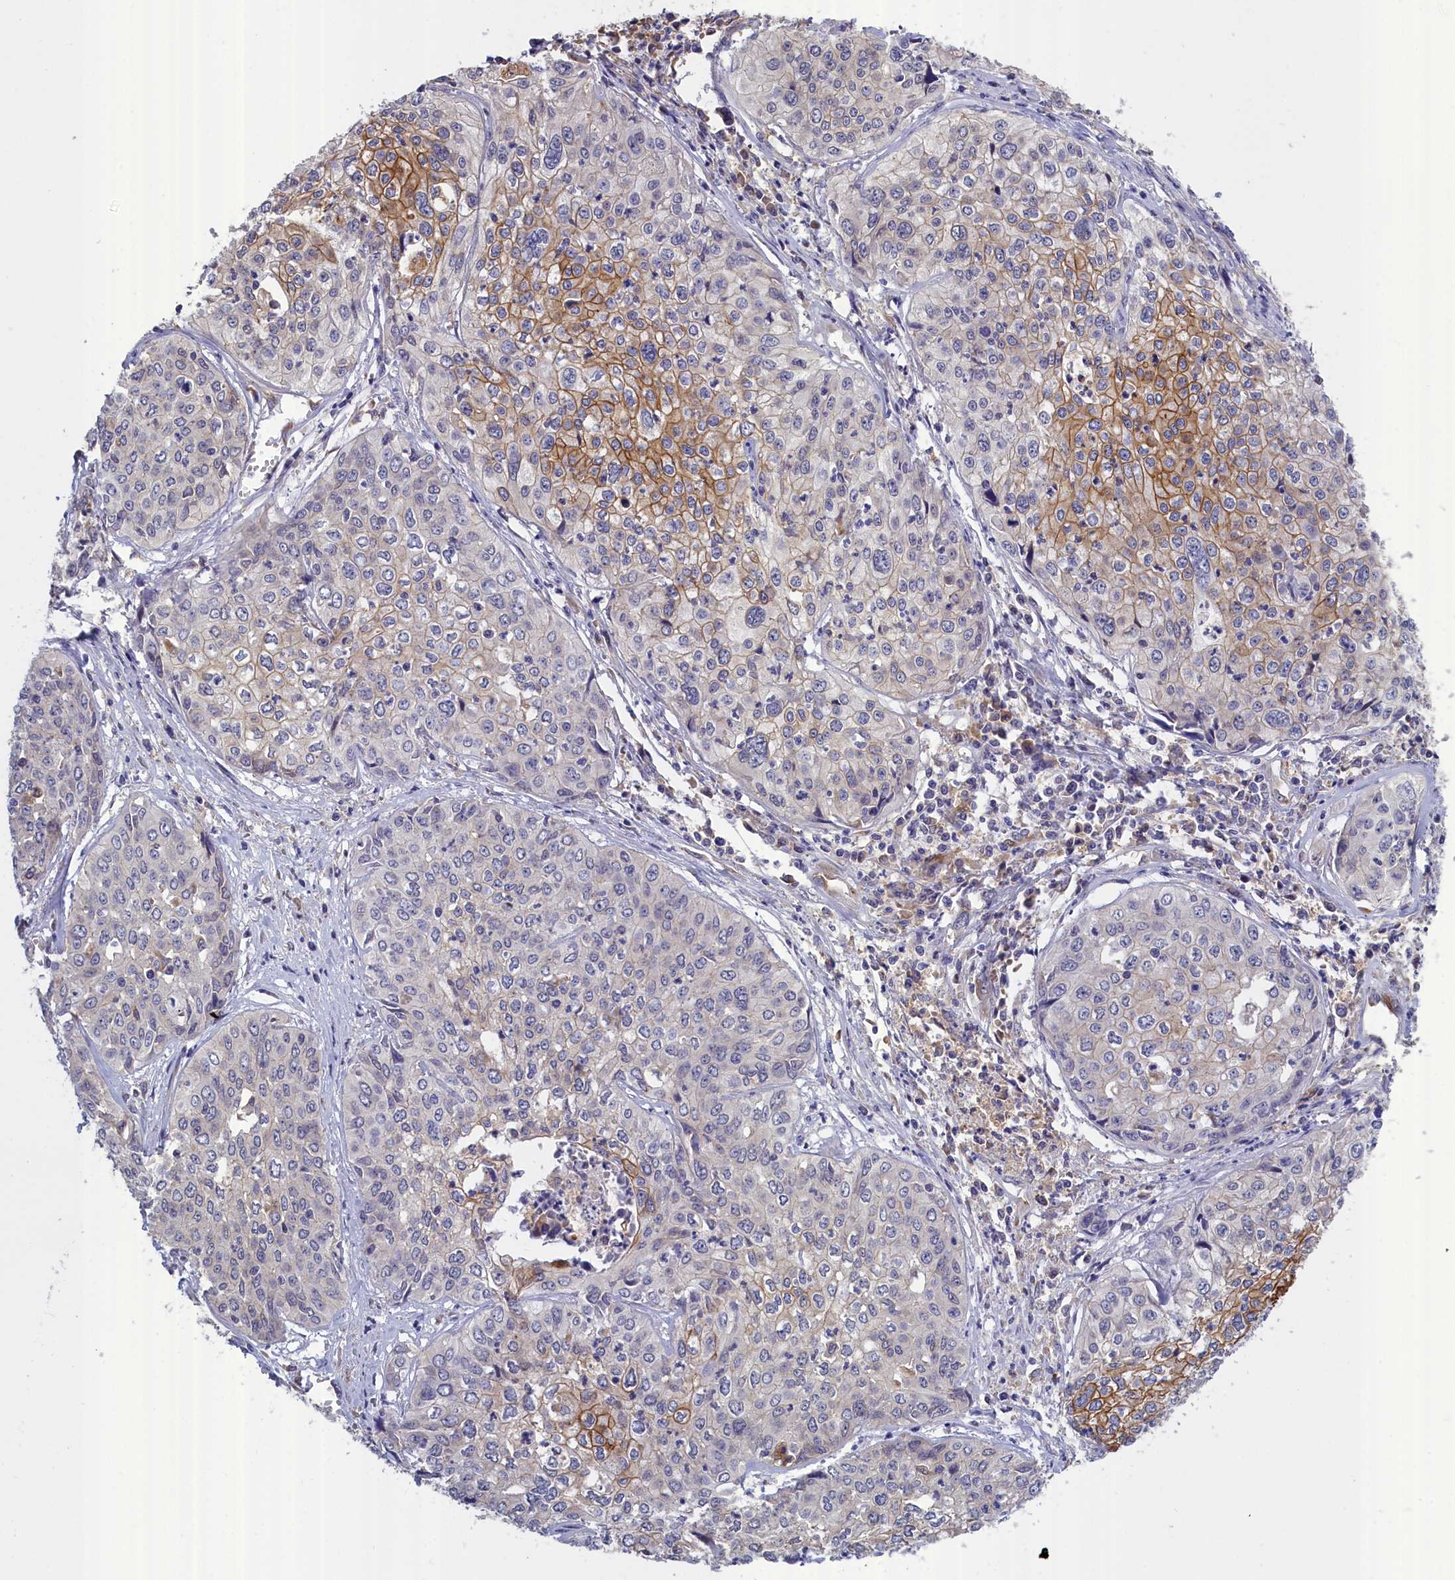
{"staining": {"intensity": "moderate", "quantity": "<25%", "location": "cytoplasmic/membranous"}, "tissue": "cervical cancer", "cell_type": "Tumor cells", "image_type": "cancer", "snomed": [{"axis": "morphology", "description": "Squamous cell carcinoma, NOS"}, {"axis": "topography", "description": "Cervix"}], "caption": "Tumor cells reveal low levels of moderate cytoplasmic/membranous expression in about <25% of cells in cervical squamous cell carcinoma.", "gene": "COL19A1", "patient": {"sex": "female", "age": 31}}